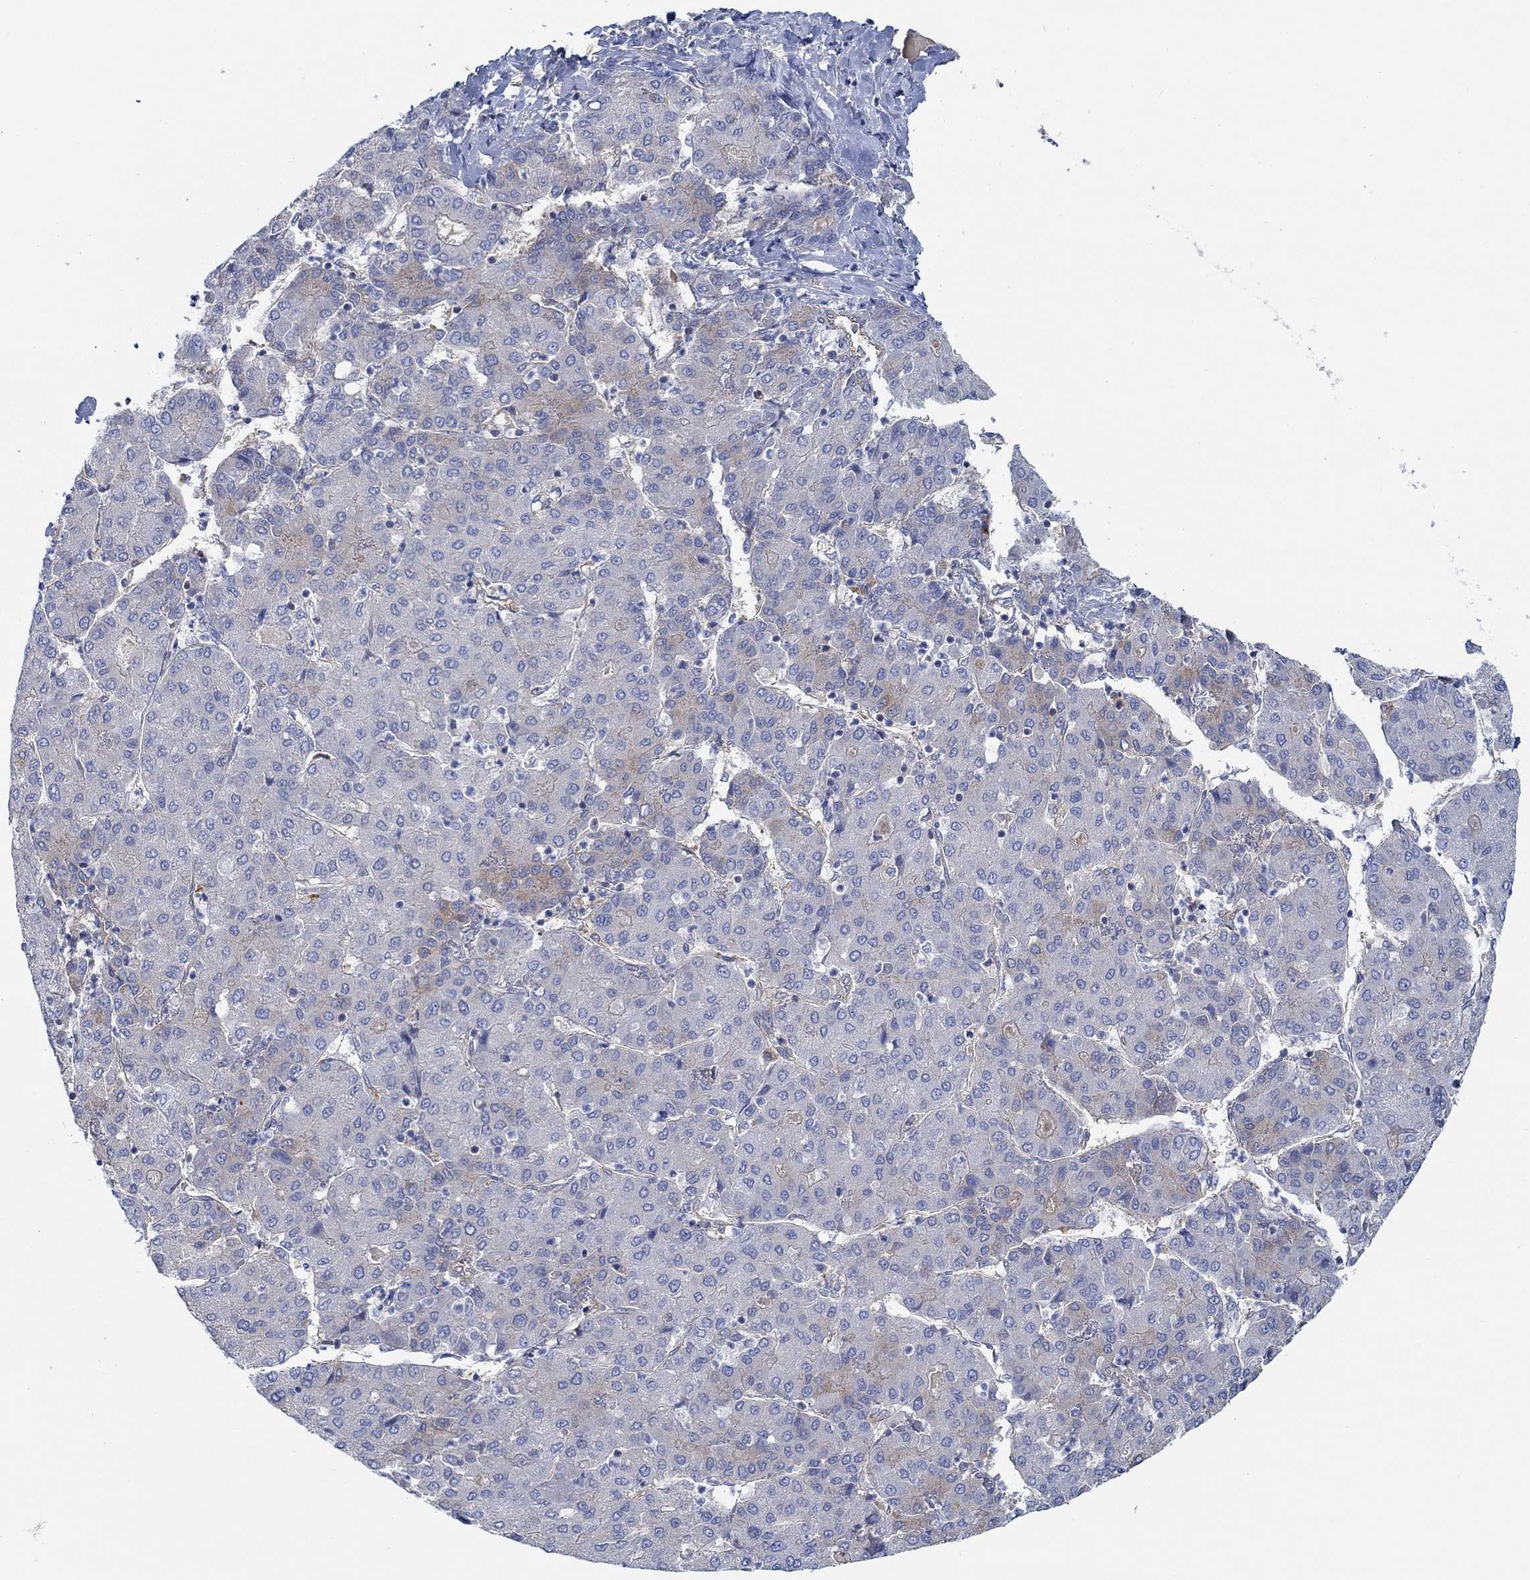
{"staining": {"intensity": "weak", "quantity": "<25%", "location": "cytoplasmic/membranous"}, "tissue": "liver cancer", "cell_type": "Tumor cells", "image_type": "cancer", "snomed": [{"axis": "morphology", "description": "Carcinoma, Hepatocellular, NOS"}, {"axis": "topography", "description": "Liver"}], "caption": "Immunohistochemistry photomicrograph of liver cancer stained for a protein (brown), which reveals no staining in tumor cells. Brightfield microscopy of IHC stained with DAB (3,3'-diaminobenzidine) (brown) and hematoxylin (blue), captured at high magnification.", "gene": "SPAG9", "patient": {"sex": "male", "age": 65}}